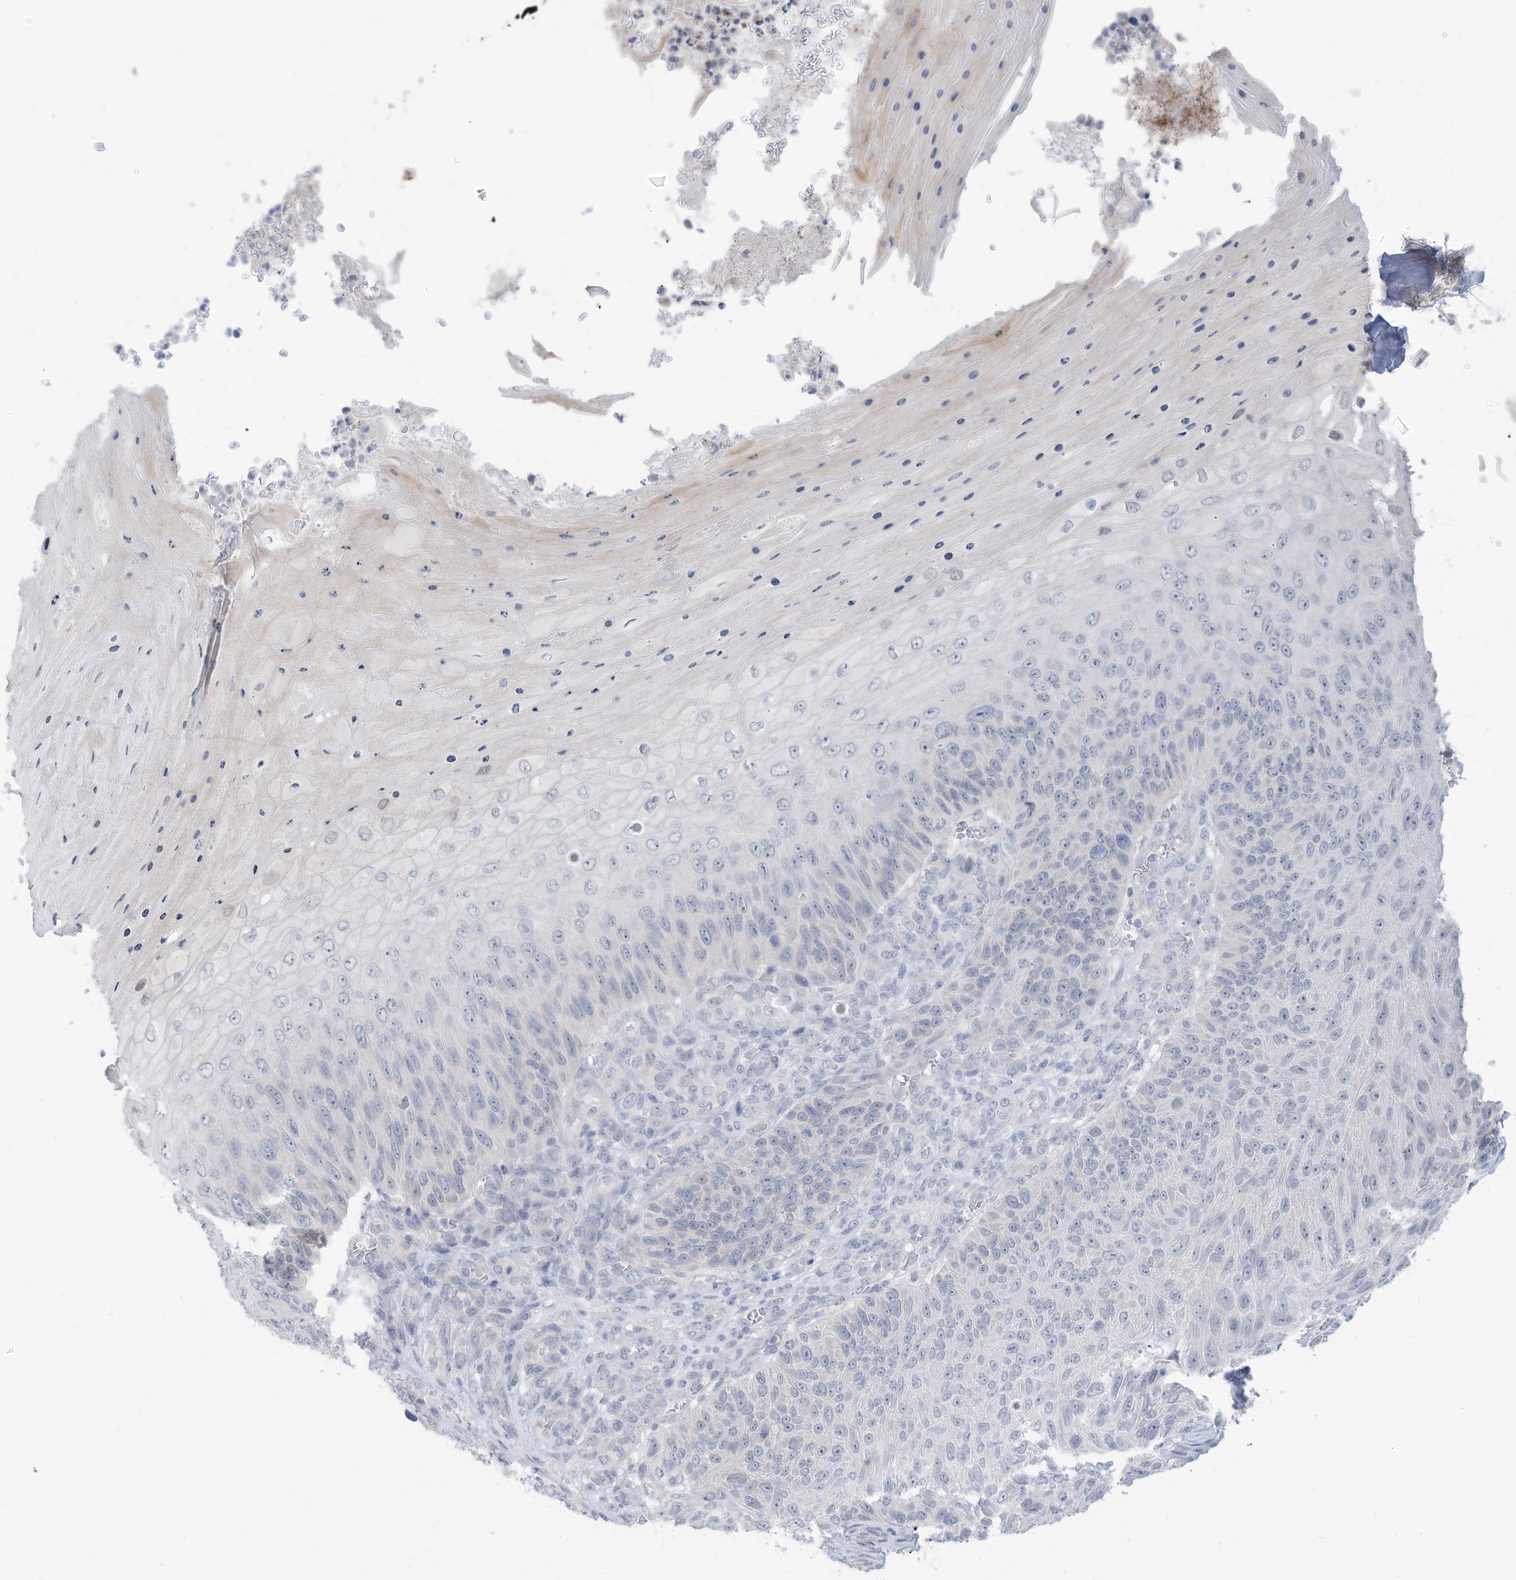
{"staining": {"intensity": "negative", "quantity": "none", "location": "none"}, "tissue": "skin cancer", "cell_type": "Tumor cells", "image_type": "cancer", "snomed": [{"axis": "morphology", "description": "Squamous cell carcinoma, NOS"}, {"axis": "topography", "description": "Skin"}], "caption": "IHC micrograph of neoplastic tissue: skin squamous cell carcinoma stained with DAB (3,3'-diaminobenzidine) displays no significant protein expression in tumor cells.", "gene": "OGT", "patient": {"sex": "female", "age": 88}}